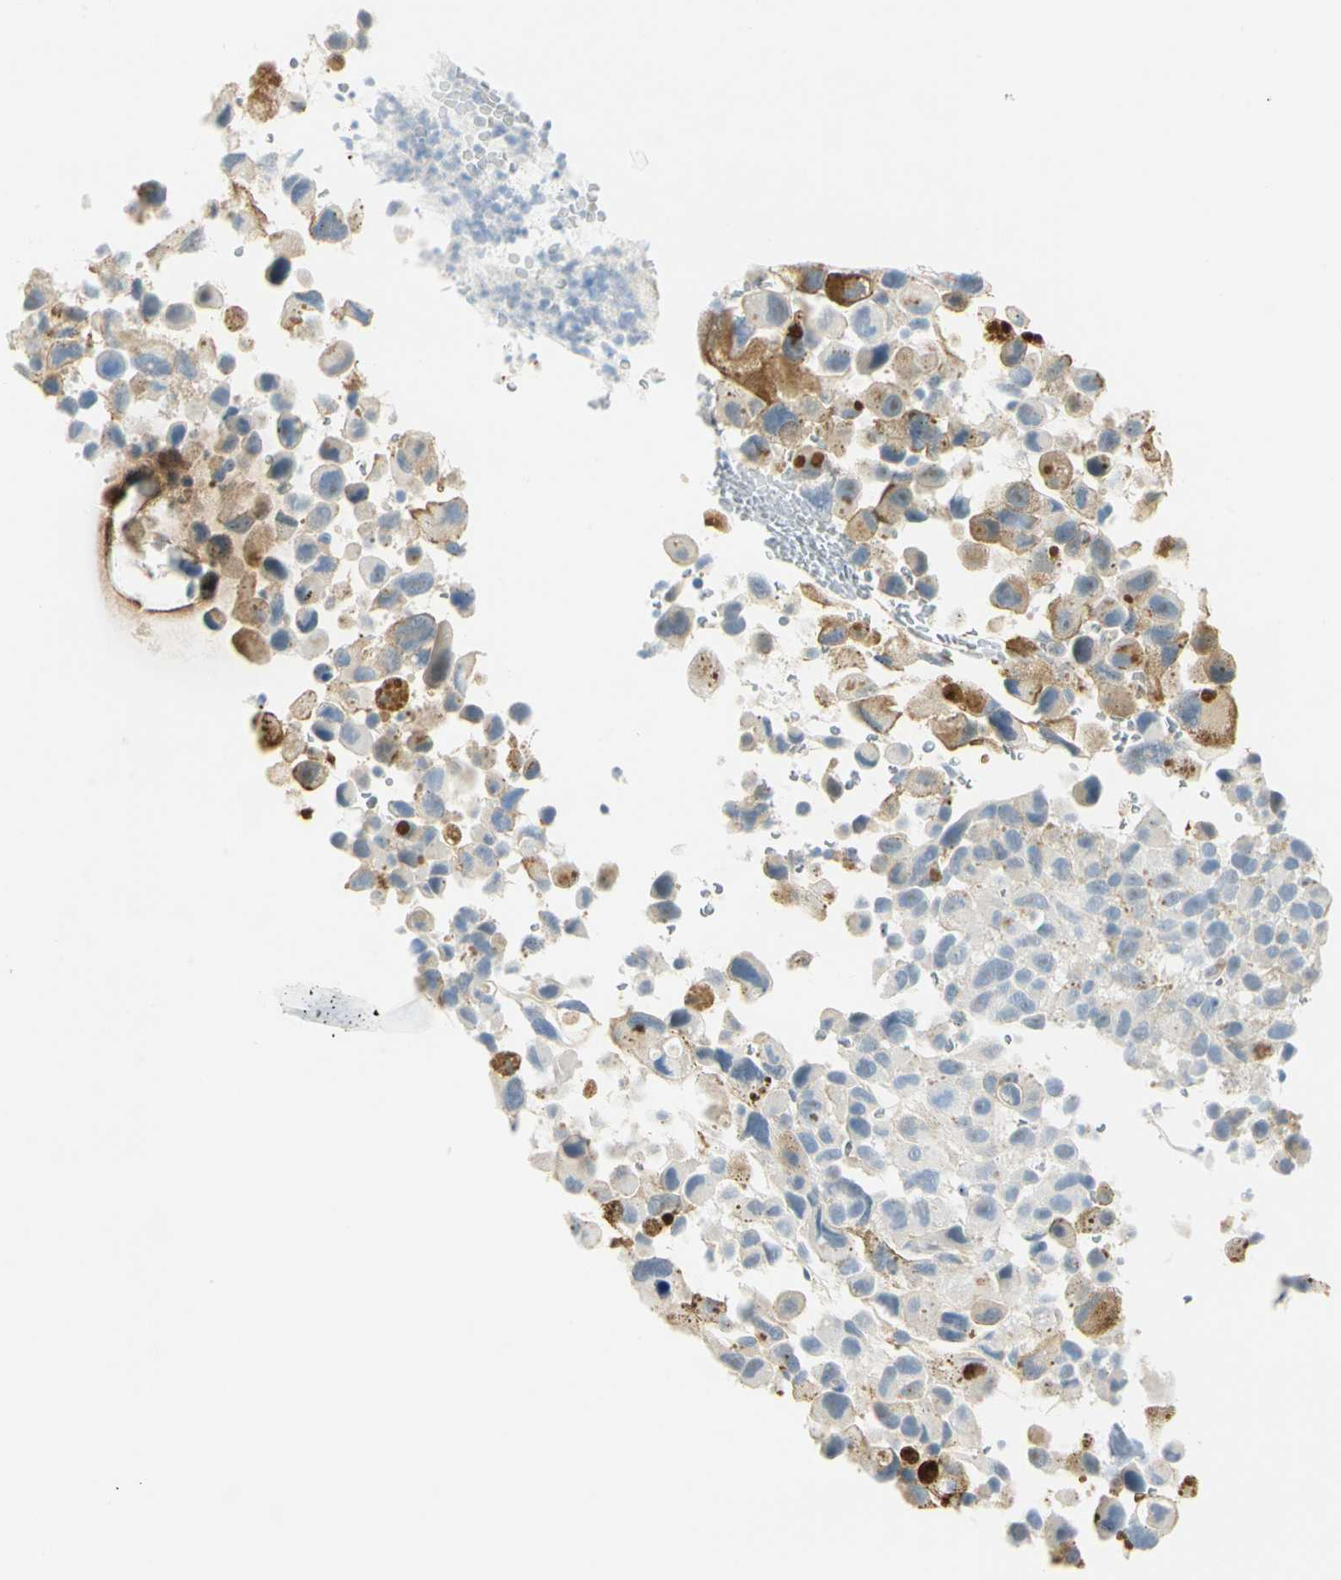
{"staining": {"intensity": "weak", "quantity": "25%-75%", "location": "cytoplasmic/membranous"}, "tissue": "melanoma", "cell_type": "Tumor cells", "image_type": "cancer", "snomed": [{"axis": "morphology", "description": "Malignant melanoma, NOS"}, {"axis": "topography", "description": "Skin"}], "caption": "Malignant melanoma tissue exhibits weak cytoplasmic/membranous expression in about 25%-75% of tumor cells", "gene": "VPS9D1", "patient": {"sex": "female", "age": 73}}